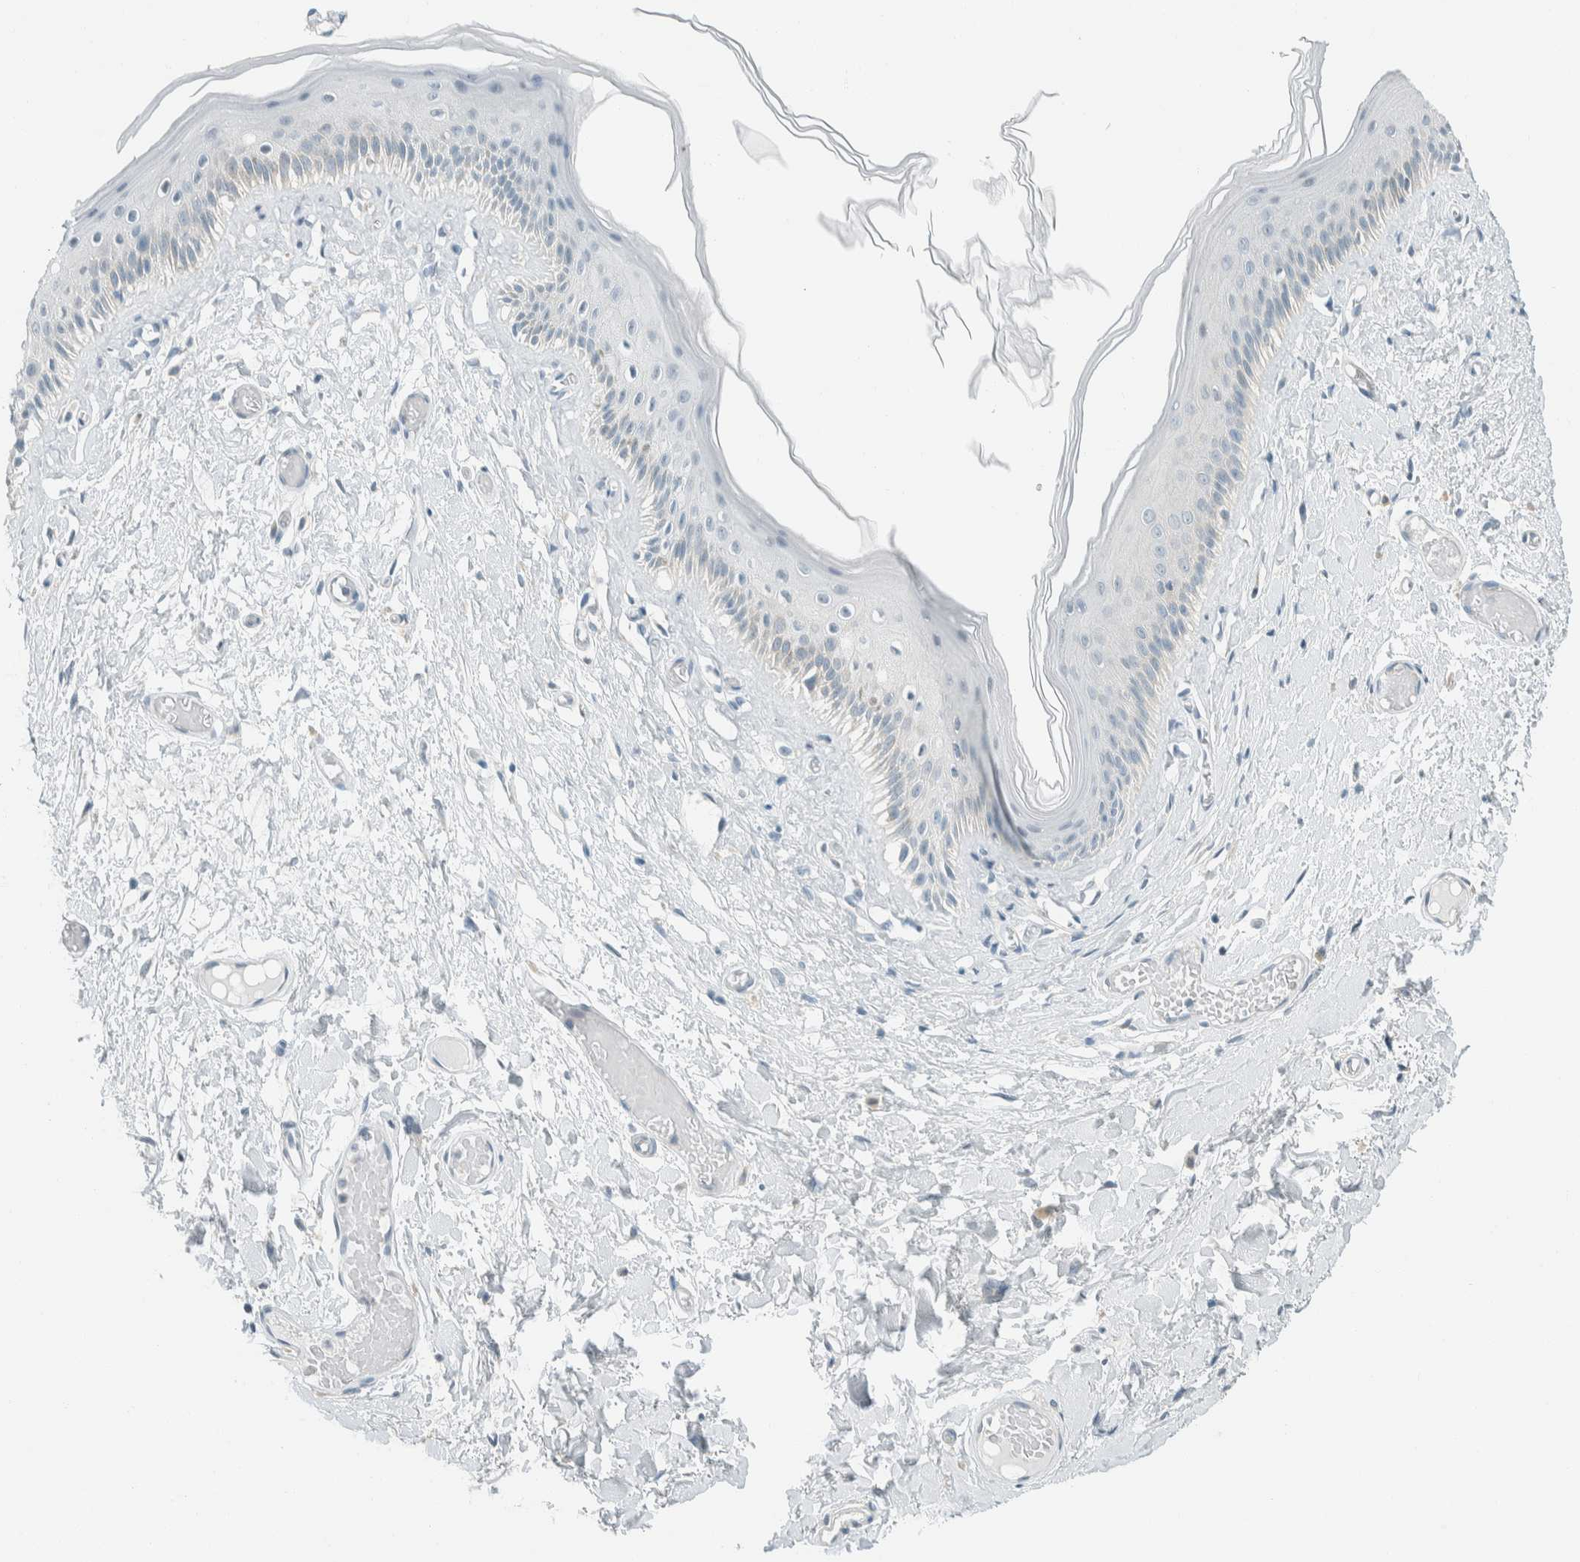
{"staining": {"intensity": "weak", "quantity": "<25%", "location": "cytoplasmic/membranous"}, "tissue": "skin", "cell_type": "Epidermal cells", "image_type": "normal", "snomed": [{"axis": "morphology", "description": "Normal tissue, NOS"}, {"axis": "topography", "description": "Vulva"}], "caption": "DAB immunohistochemical staining of unremarkable skin exhibits no significant staining in epidermal cells. Brightfield microscopy of immunohistochemistry (IHC) stained with DAB (3,3'-diaminobenzidine) (brown) and hematoxylin (blue), captured at high magnification.", "gene": "AARSD1", "patient": {"sex": "female", "age": 73}}